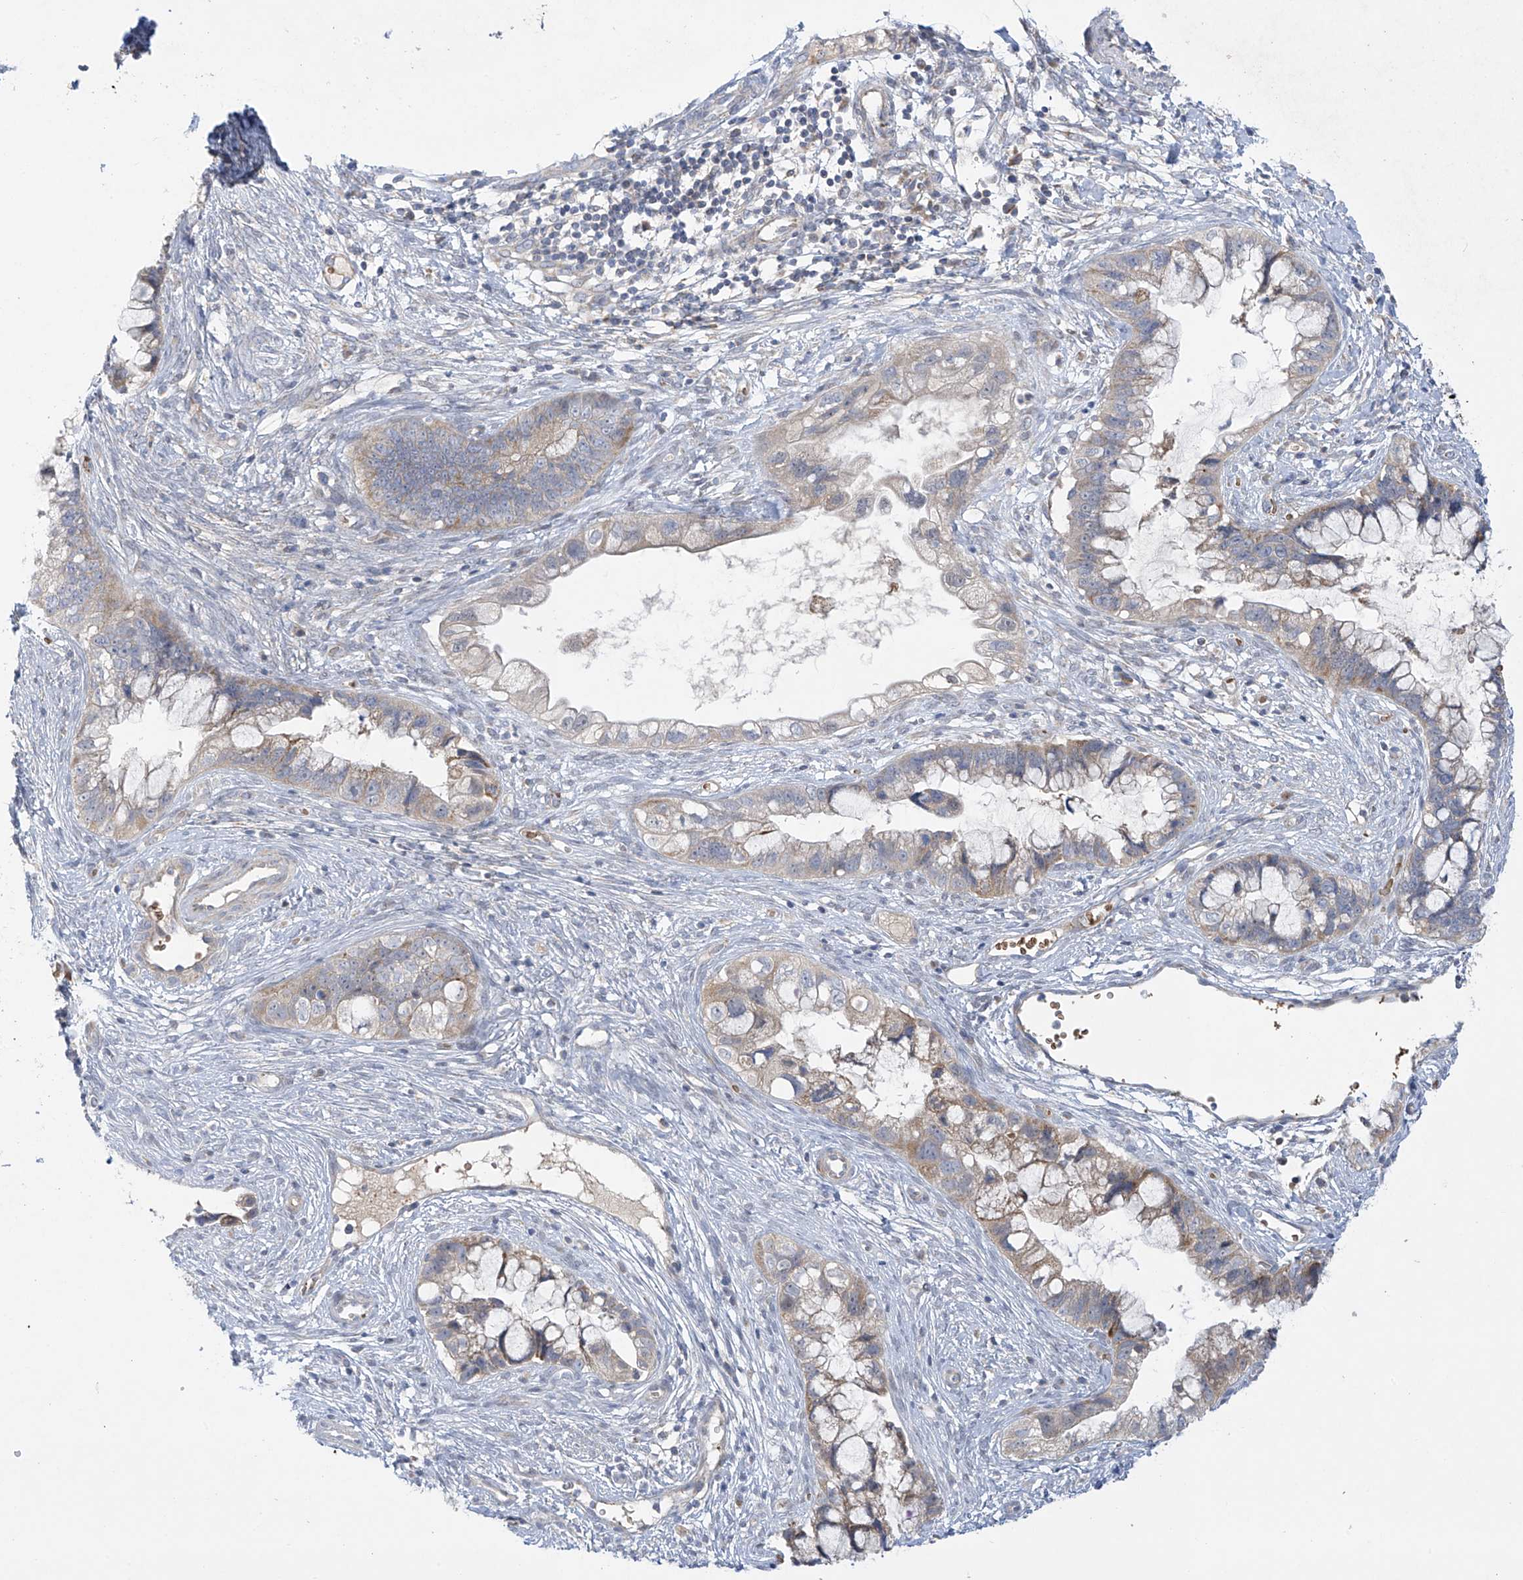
{"staining": {"intensity": "weak", "quantity": "<25%", "location": "cytoplasmic/membranous"}, "tissue": "cervical cancer", "cell_type": "Tumor cells", "image_type": "cancer", "snomed": [{"axis": "morphology", "description": "Adenocarcinoma, NOS"}, {"axis": "topography", "description": "Cervix"}], "caption": "Human cervical cancer (adenocarcinoma) stained for a protein using IHC shows no positivity in tumor cells.", "gene": "METTL18", "patient": {"sex": "female", "age": 44}}